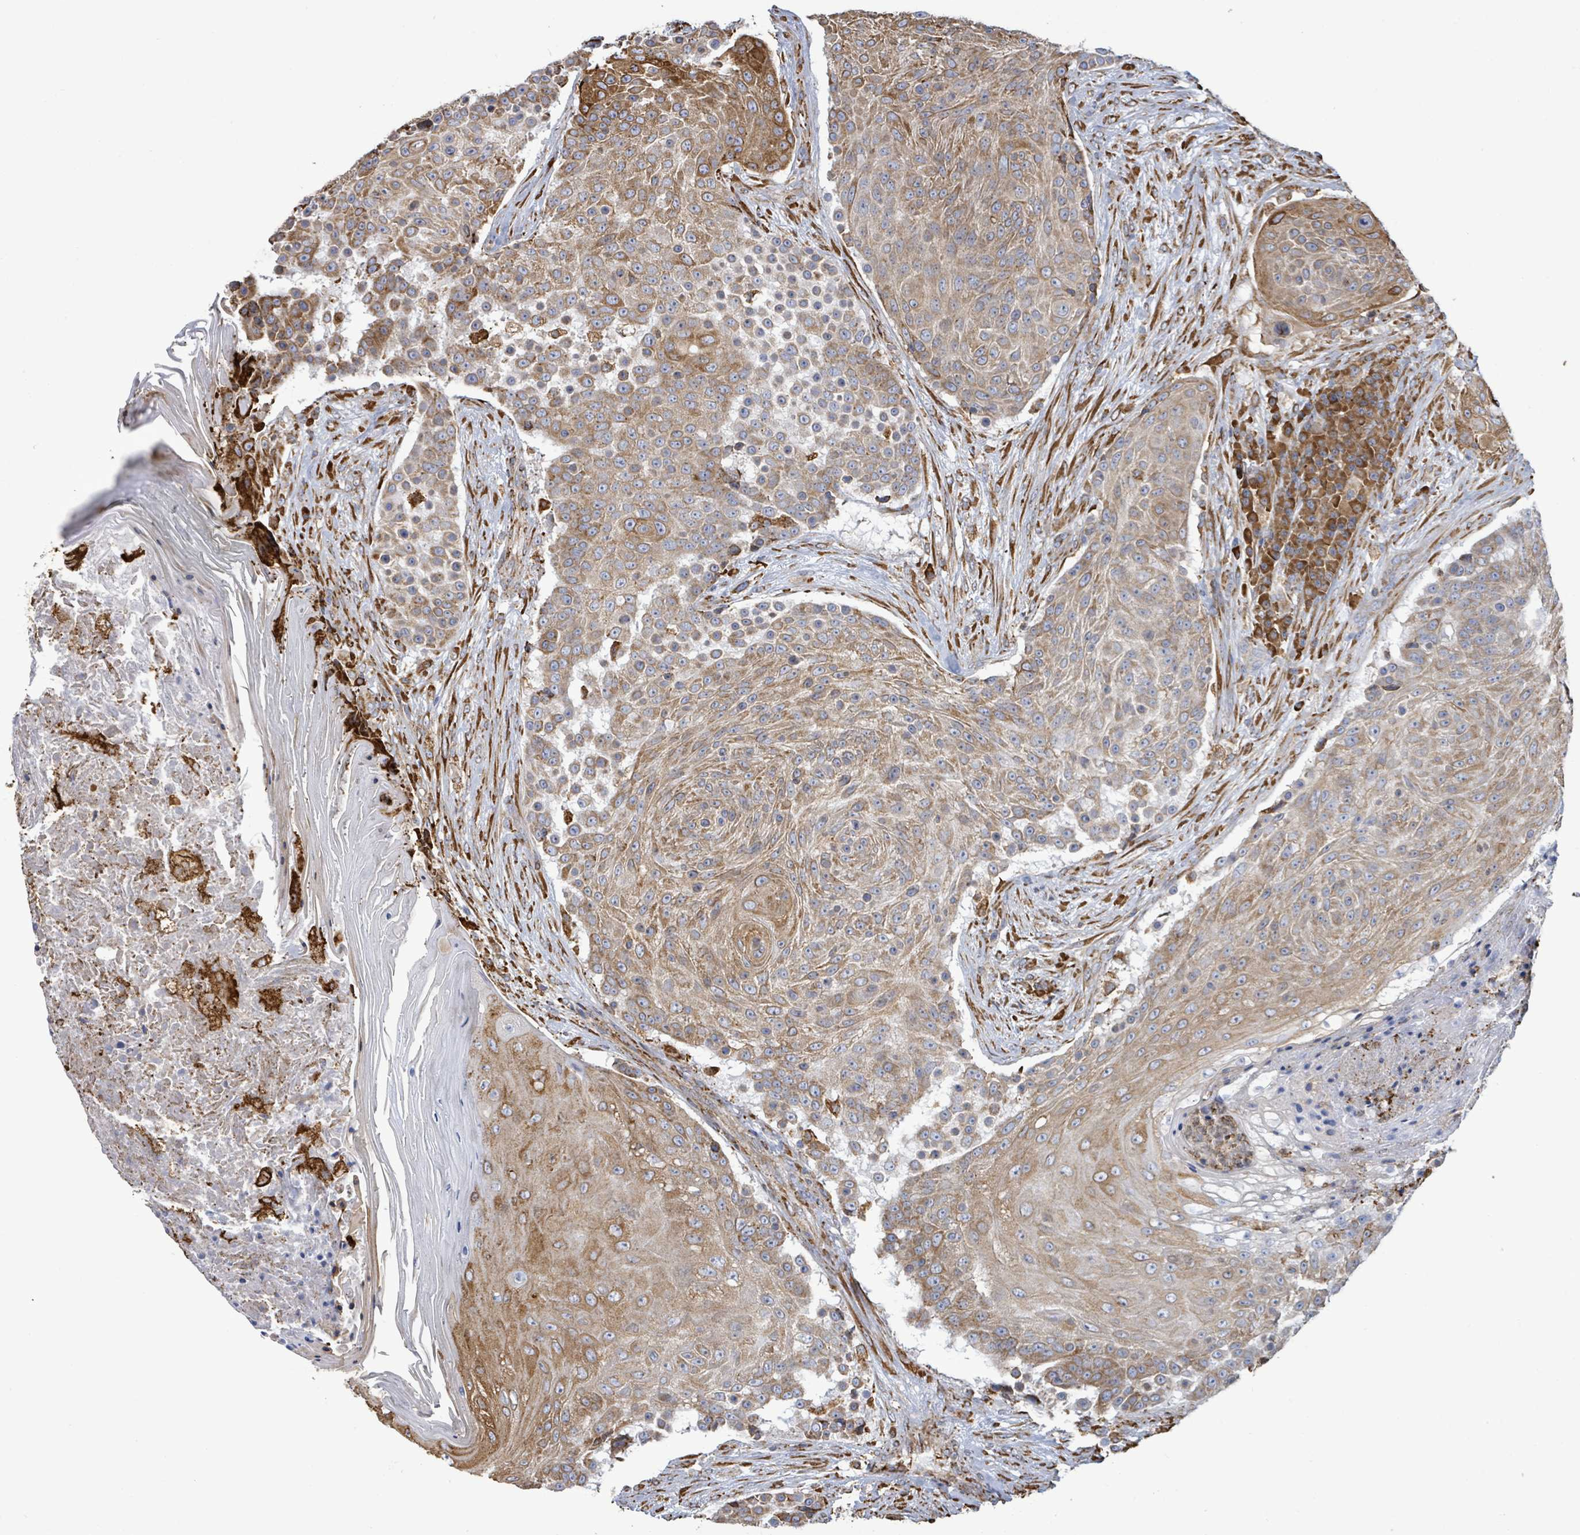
{"staining": {"intensity": "moderate", "quantity": ">75%", "location": "cytoplasmic/membranous"}, "tissue": "urothelial cancer", "cell_type": "Tumor cells", "image_type": "cancer", "snomed": [{"axis": "morphology", "description": "Urothelial carcinoma, High grade"}, {"axis": "topography", "description": "Urinary bladder"}], "caption": "Moderate cytoplasmic/membranous expression for a protein is identified in about >75% of tumor cells of high-grade urothelial carcinoma using immunohistochemistry.", "gene": "RFPL4A", "patient": {"sex": "female", "age": 63}}